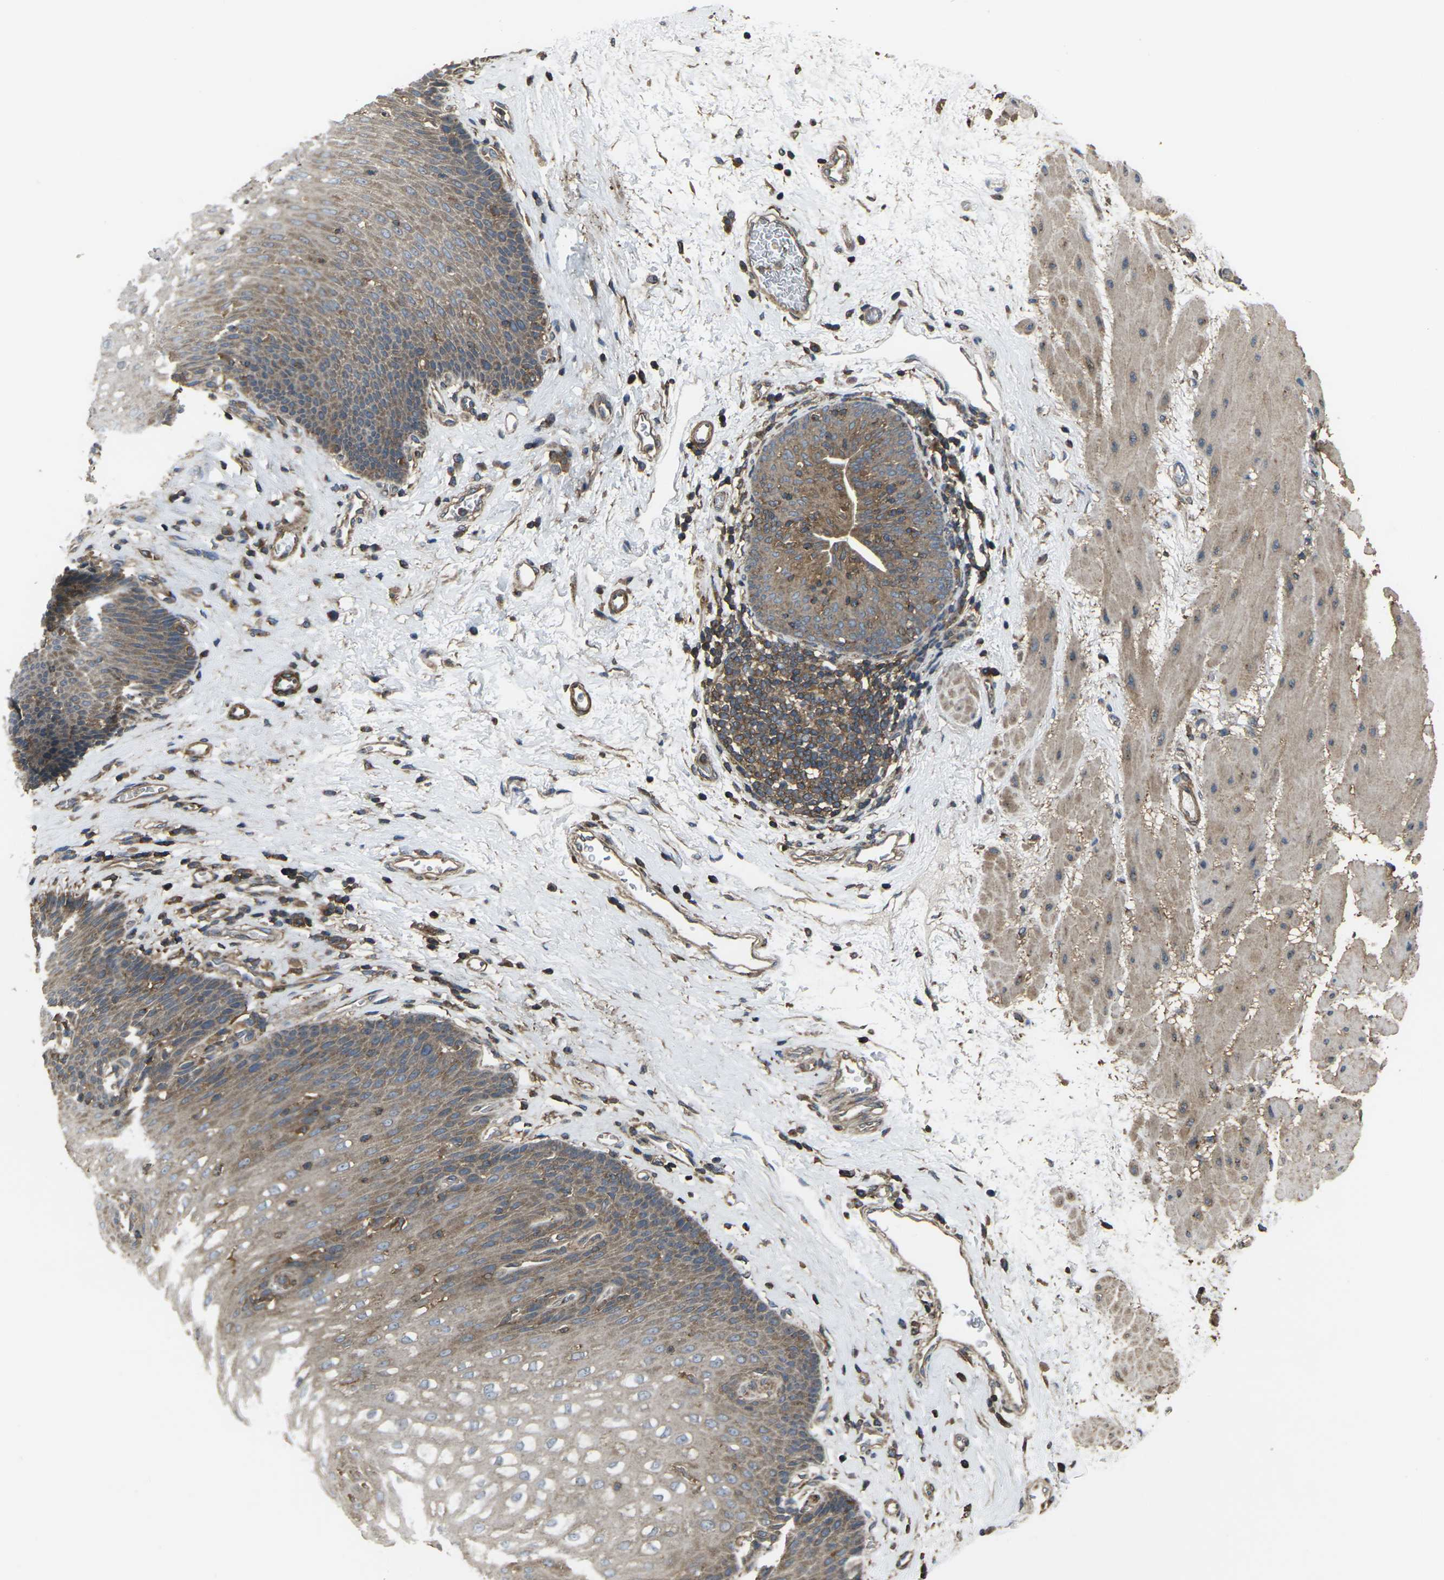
{"staining": {"intensity": "moderate", "quantity": "25%-75%", "location": "cytoplasmic/membranous"}, "tissue": "esophagus", "cell_type": "Squamous epithelial cells", "image_type": "normal", "snomed": [{"axis": "morphology", "description": "Normal tissue, NOS"}, {"axis": "topography", "description": "Esophagus"}], "caption": "The image displays a brown stain indicating the presence of a protein in the cytoplasmic/membranous of squamous epithelial cells in esophagus. (Brightfield microscopy of DAB IHC at high magnification).", "gene": "PRKACB", "patient": {"sex": "male", "age": 48}}